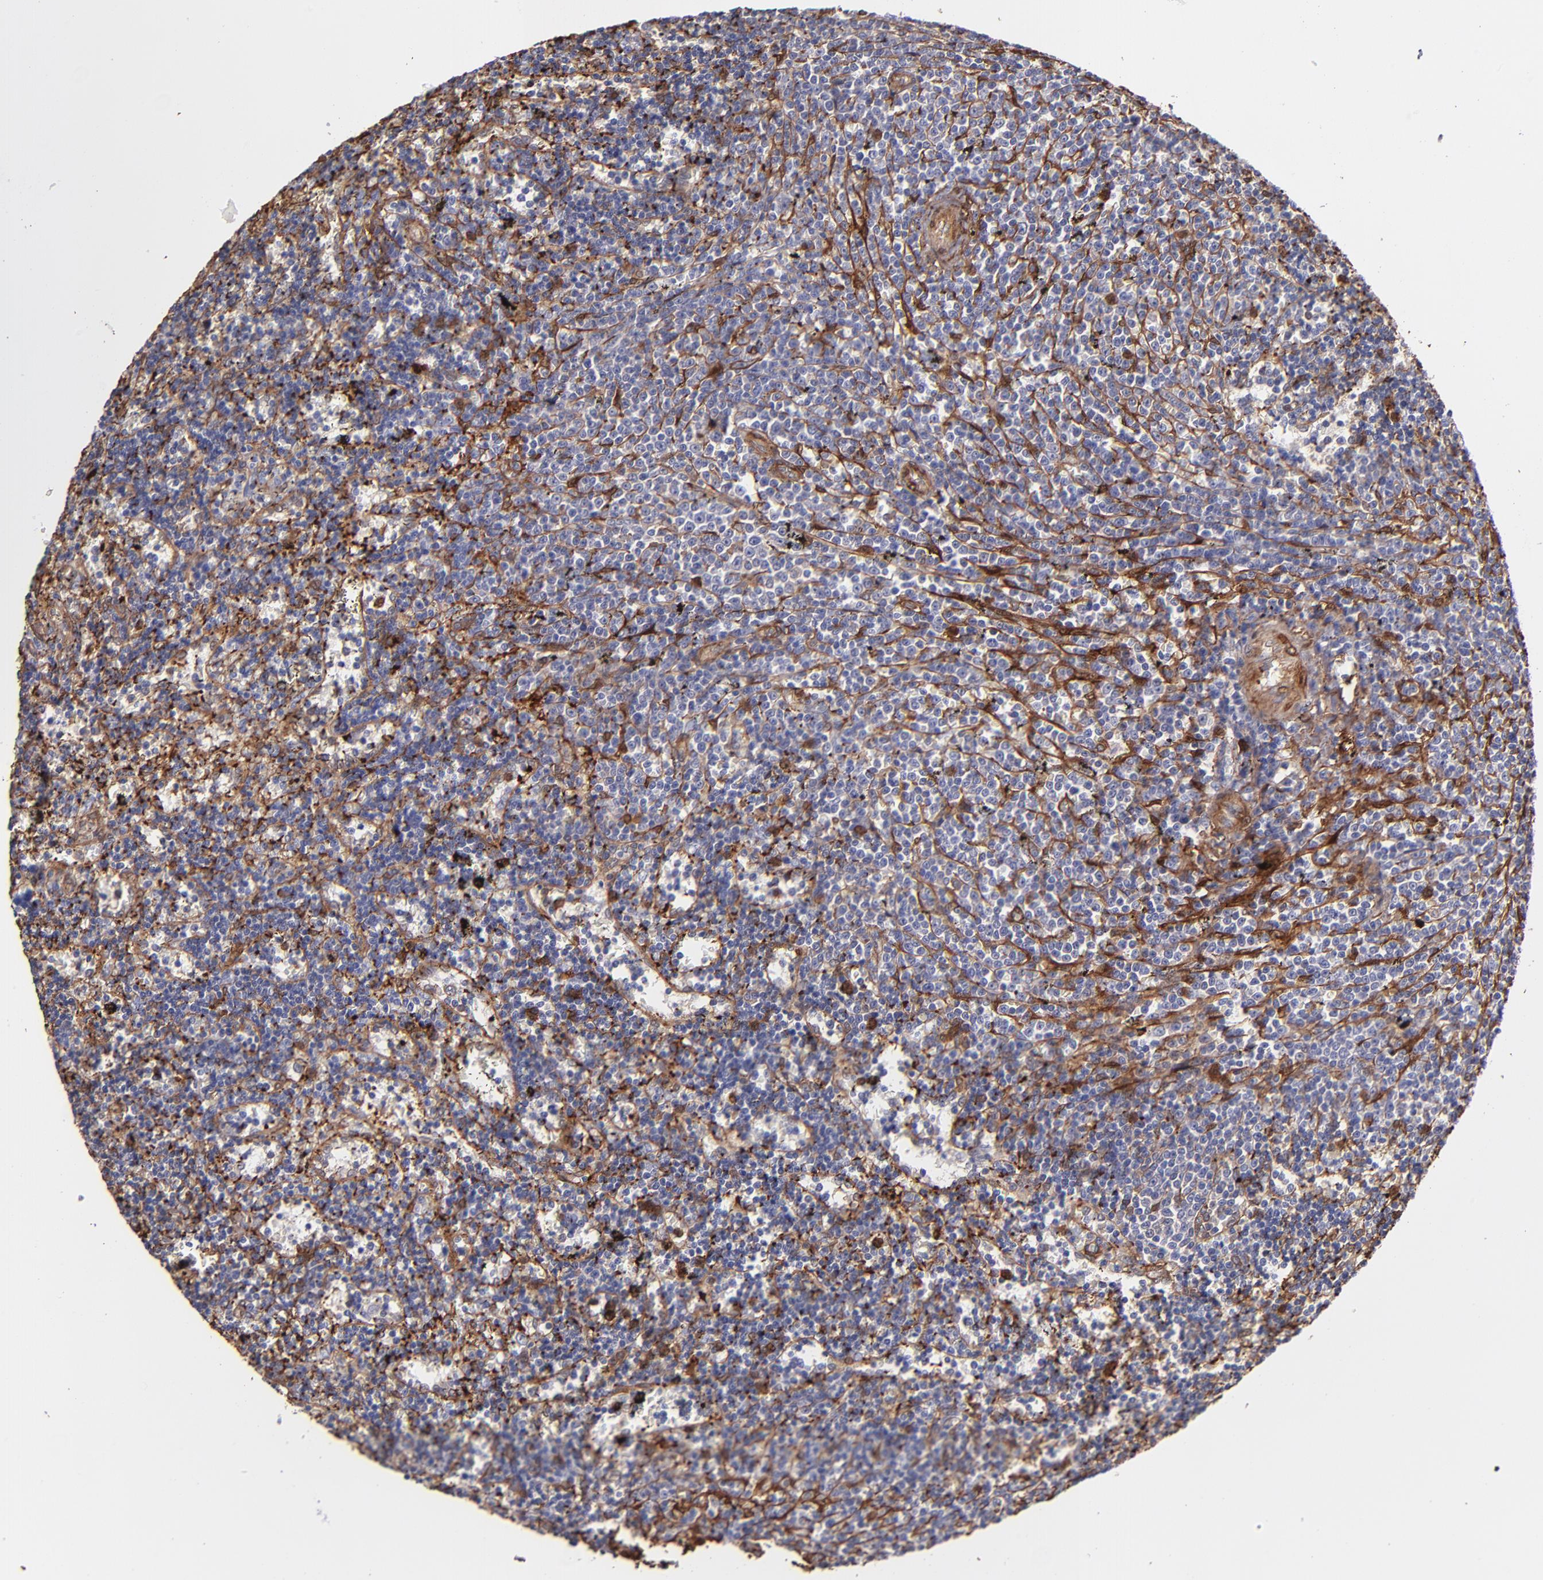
{"staining": {"intensity": "negative", "quantity": "none", "location": "none"}, "tissue": "lymphoma", "cell_type": "Tumor cells", "image_type": "cancer", "snomed": [{"axis": "morphology", "description": "Malignant lymphoma, non-Hodgkin's type, Low grade"}, {"axis": "topography", "description": "Spleen"}], "caption": "Tumor cells are negative for protein expression in human lymphoma.", "gene": "VCL", "patient": {"sex": "male", "age": 60}}